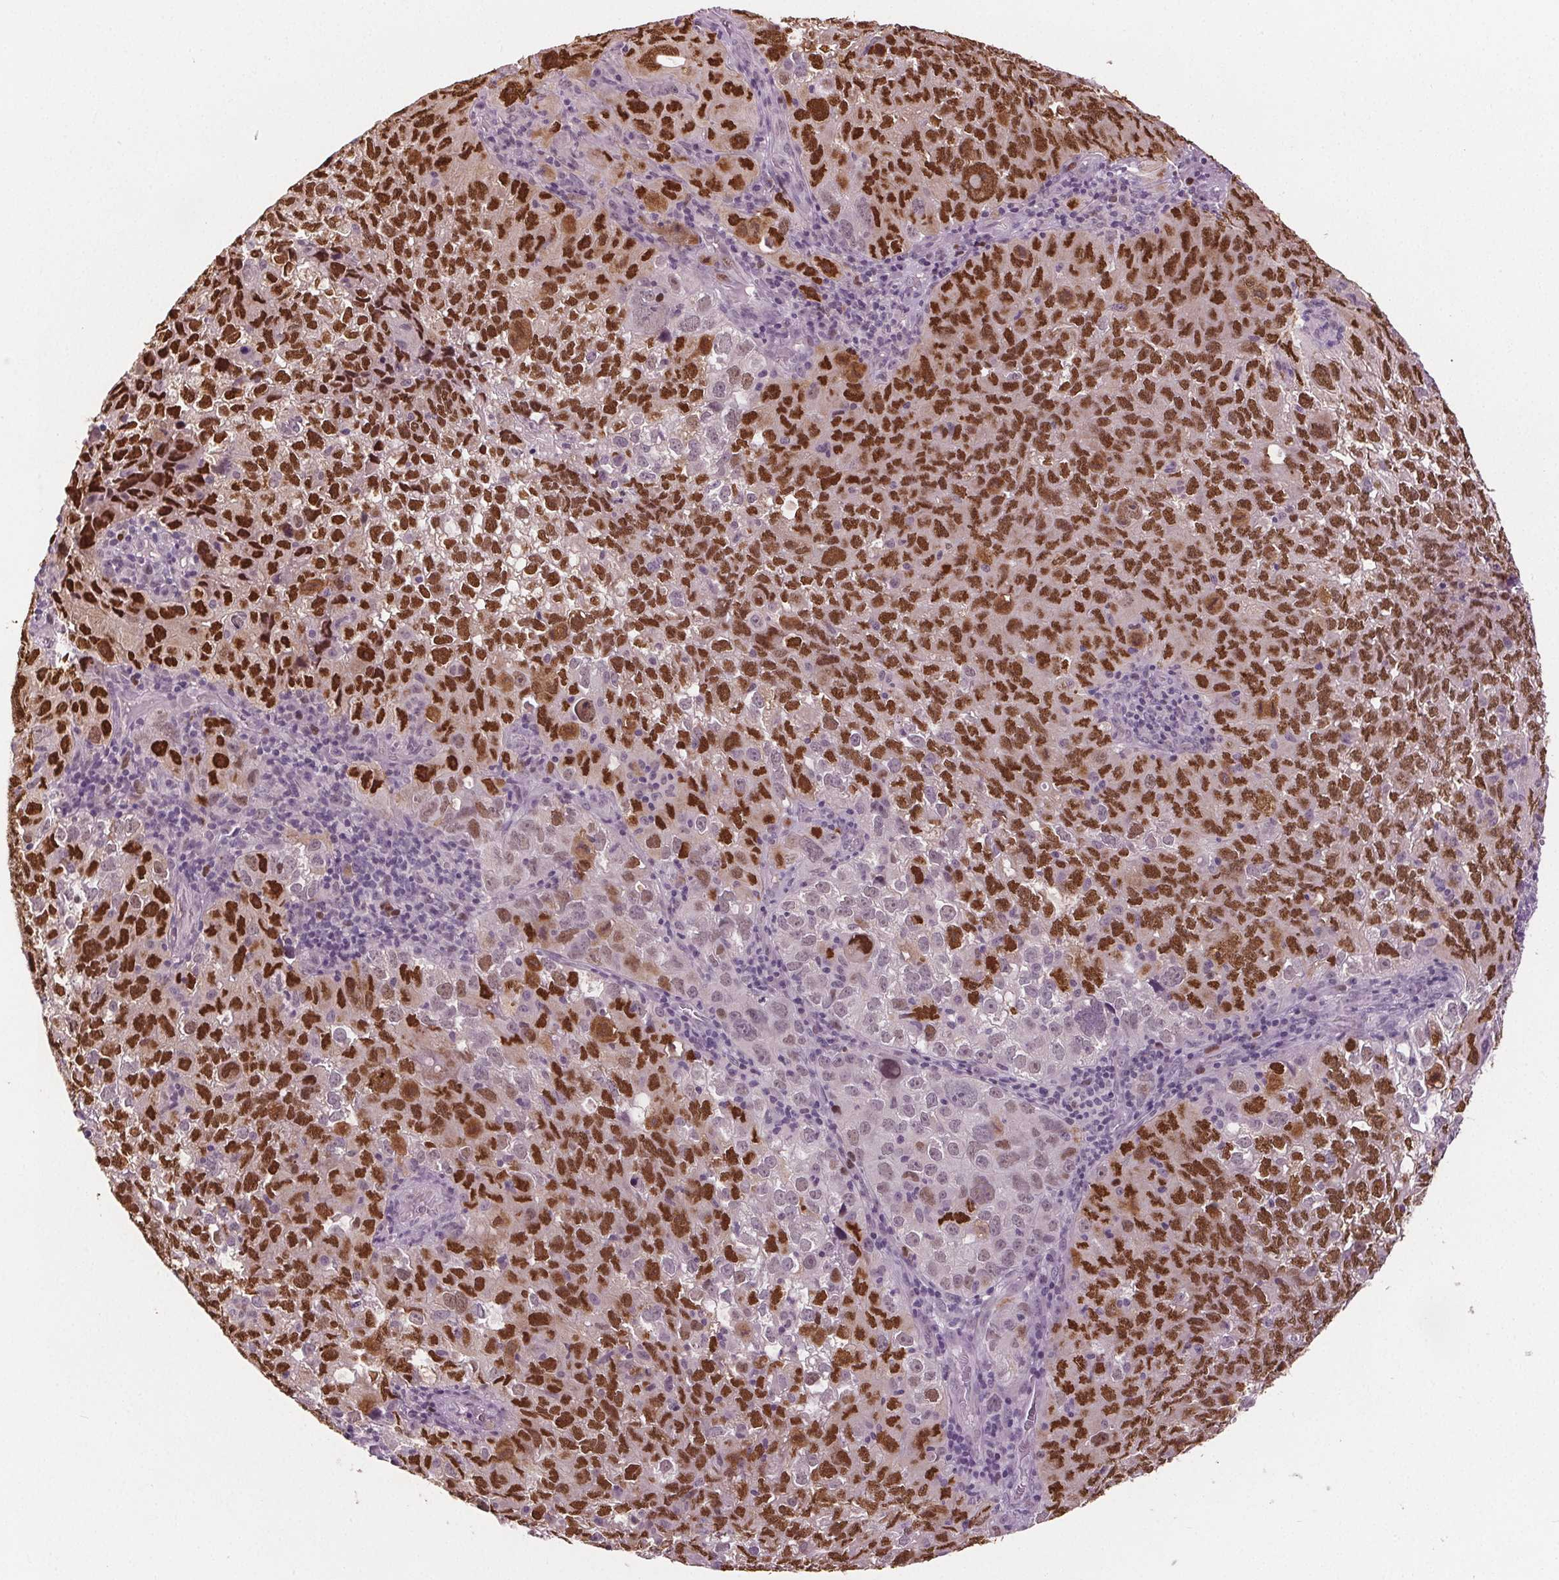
{"staining": {"intensity": "strong", "quantity": ">75%", "location": "nuclear"}, "tissue": "cervical cancer", "cell_type": "Tumor cells", "image_type": "cancer", "snomed": [{"axis": "morphology", "description": "Squamous cell carcinoma, NOS"}, {"axis": "topography", "description": "Cervix"}], "caption": "DAB (3,3'-diaminobenzidine) immunohistochemical staining of cervical cancer reveals strong nuclear protein staining in about >75% of tumor cells.", "gene": "CENPF", "patient": {"sex": "female", "age": 55}}